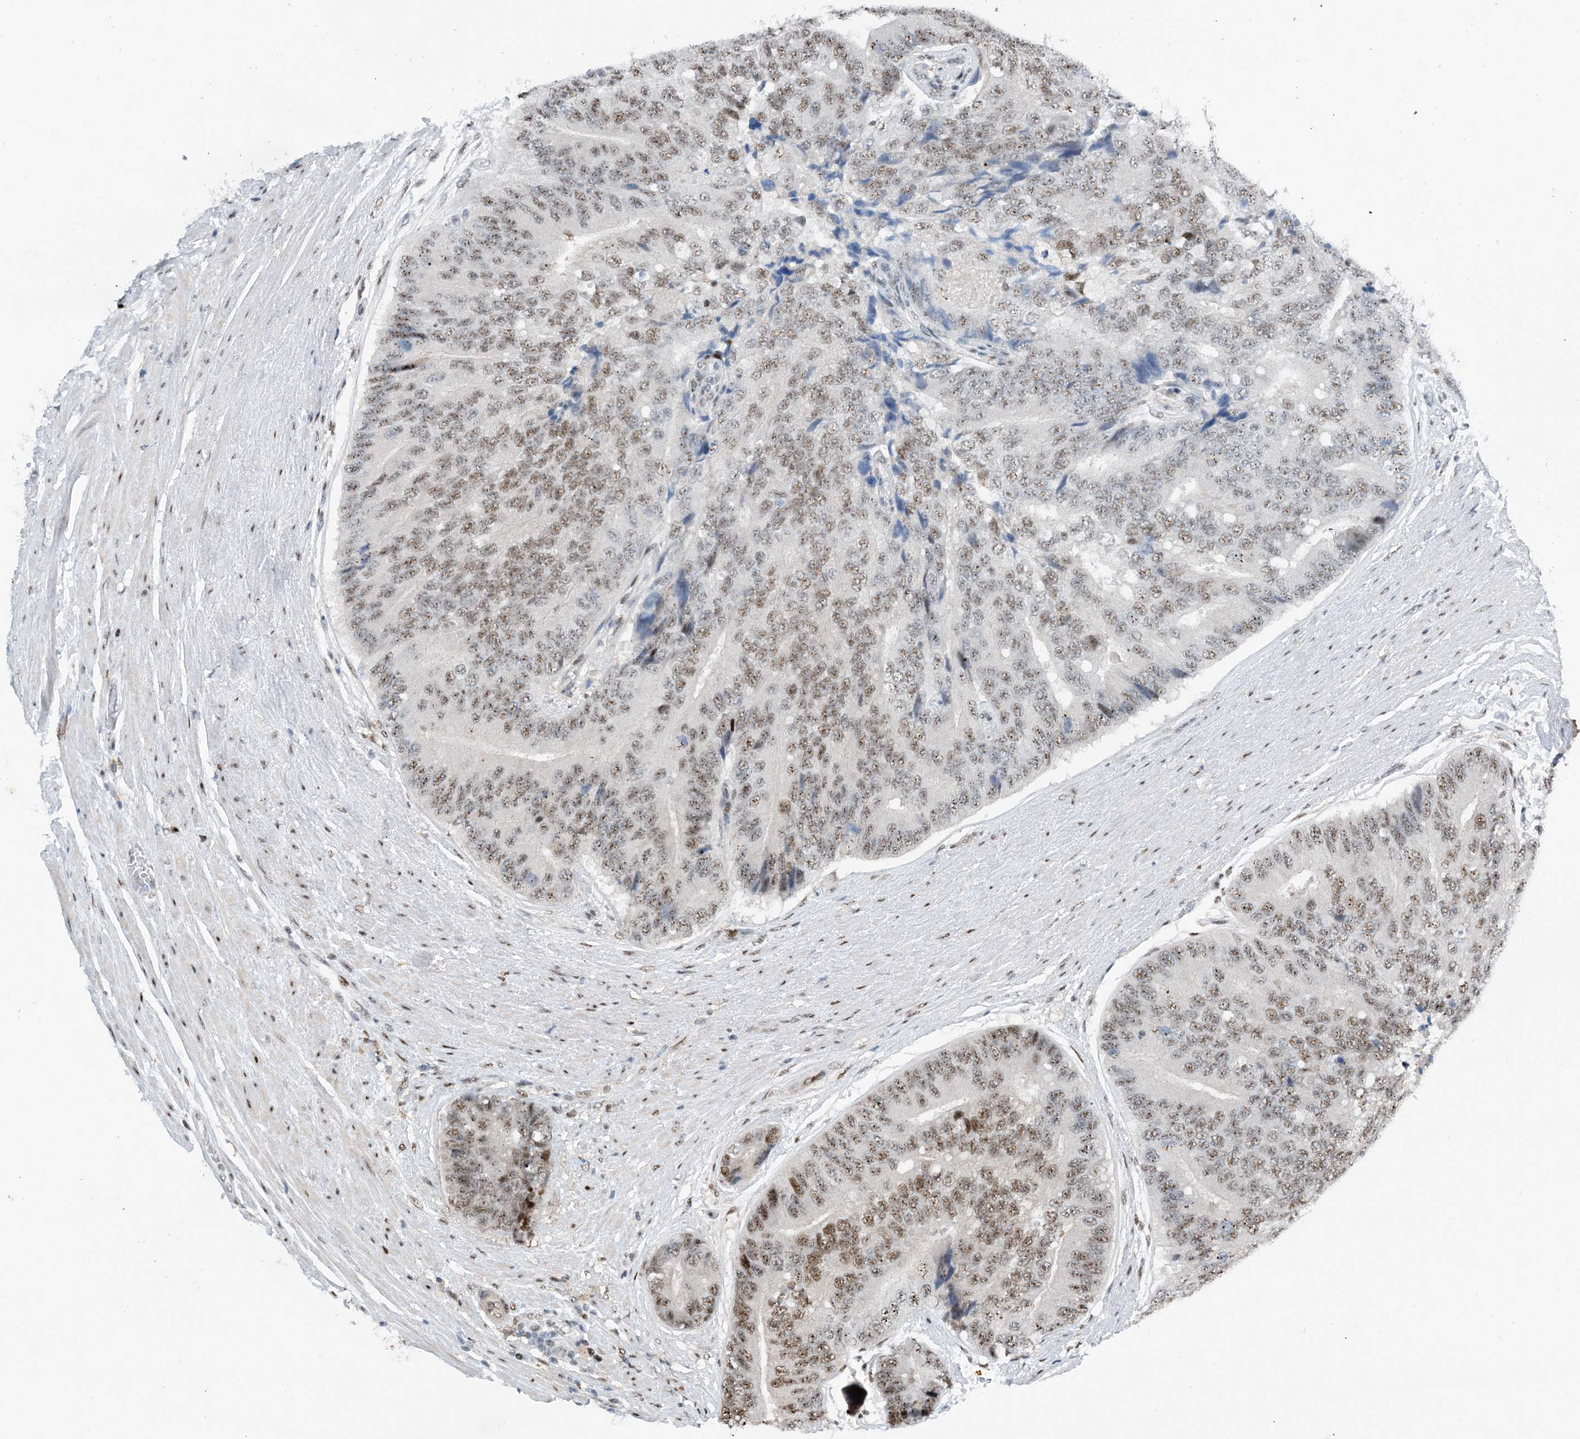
{"staining": {"intensity": "moderate", "quantity": "25%-75%", "location": "nuclear"}, "tissue": "prostate cancer", "cell_type": "Tumor cells", "image_type": "cancer", "snomed": [{"axis": "morphology", "description": "Adenocarcinoma, High grade"}, {"axis": "topography", "description": "Prostate"}], "caption": "A brown stain shows moderate nuclear staining of a protein in human prostate cancer tumor cells. Nuclei are stained in blue.", "gene": "HEMK1", "patient": {"sex": "male", "age": 70}}